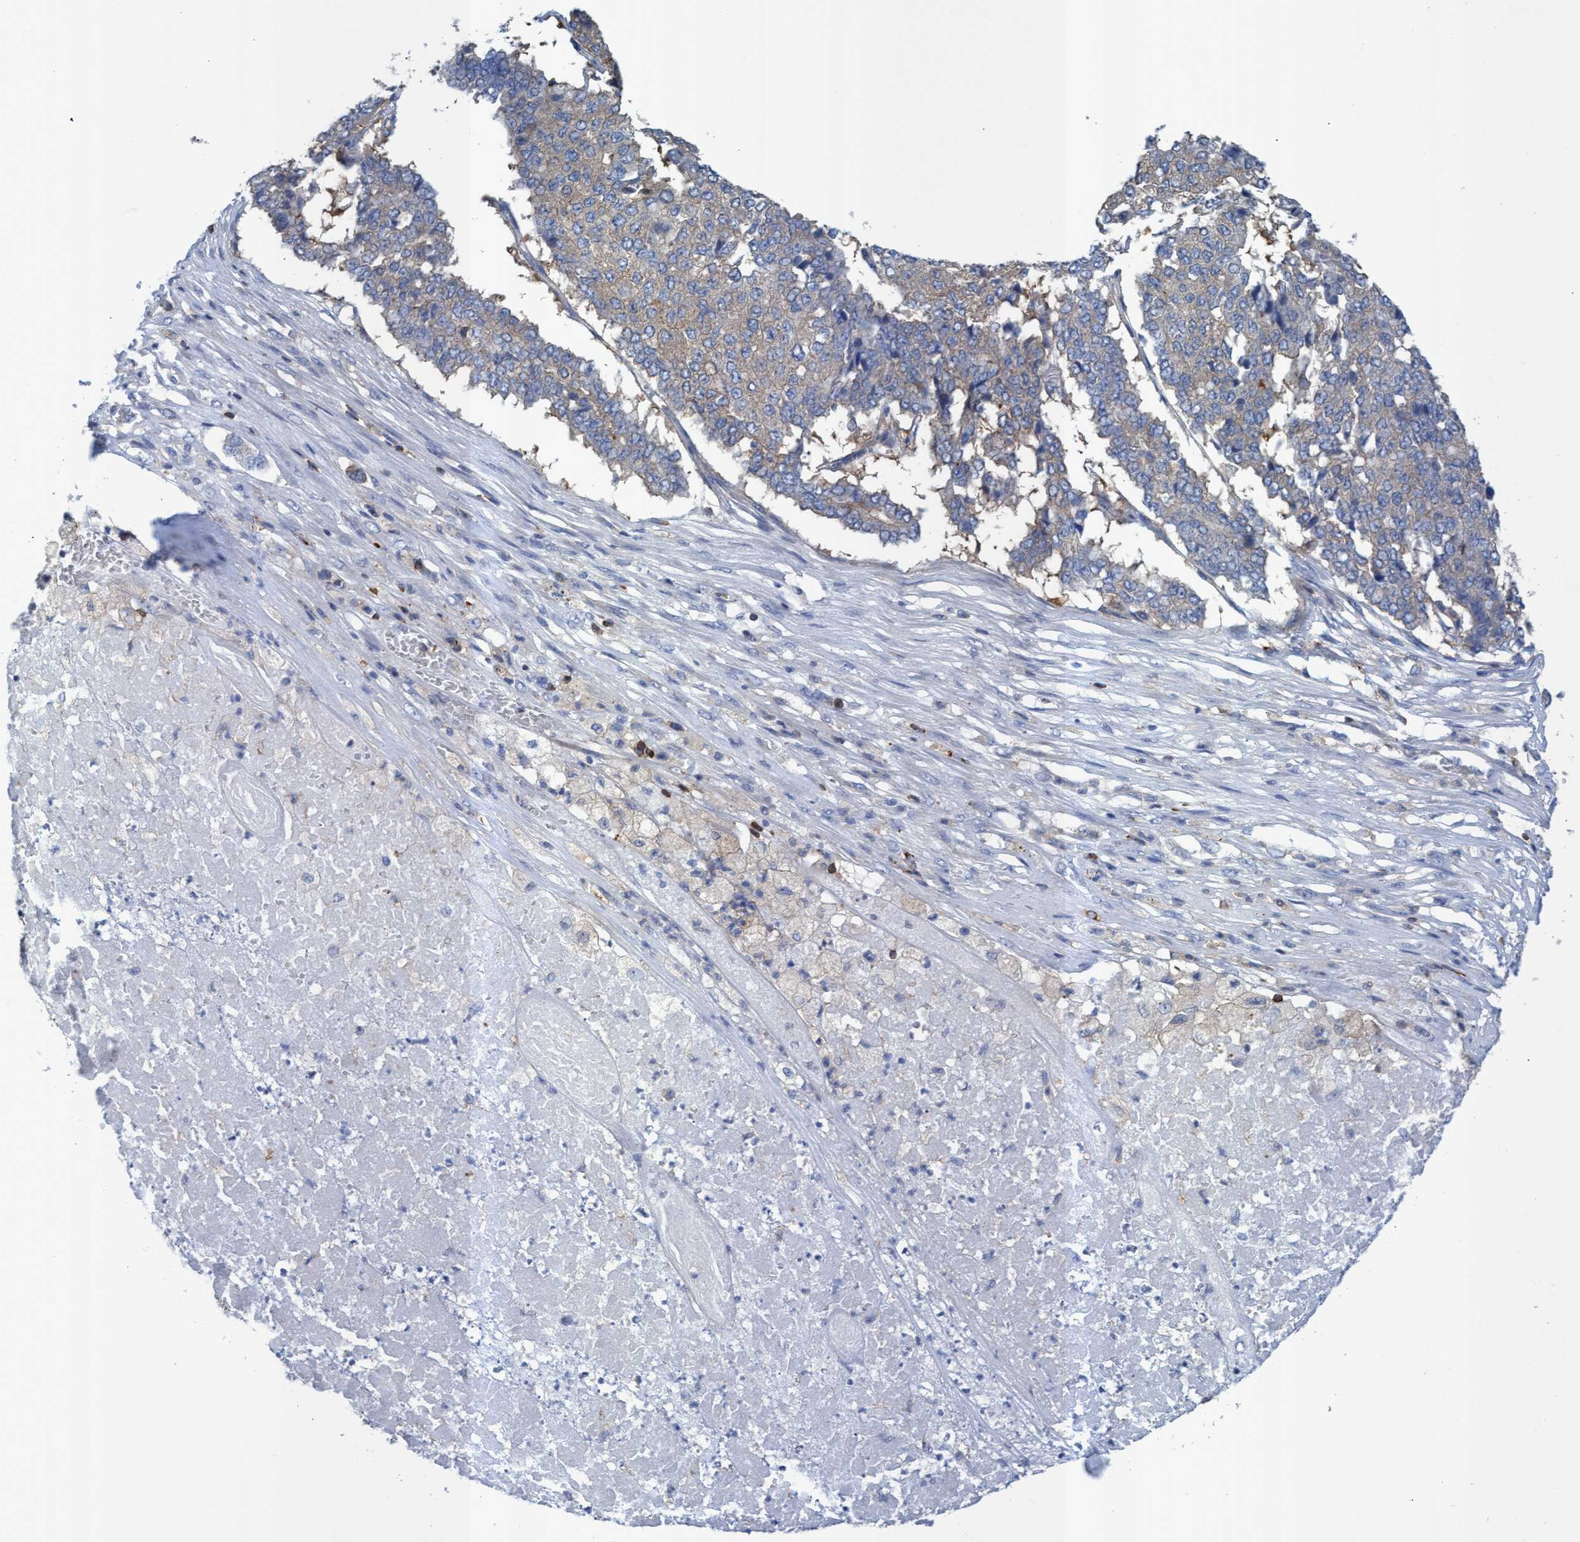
{"staining": {"intensity": "weak", "quantity": "25%-75%", "location": "cytoplasmic/membranous"}, "tissue": "pancreatic cancer", "cell_type": "Tumor cells", "image_type": "cancer", "snomed": [{"axis": "morphology", "description": "Adenocarcinoma, NOS"}, {"axis": "topography", "description": "Pancreas"}], "caption": "Adenocarcinoma (pancreatic) stained for a protein (brown) displays weak cytoplasmic/membranous positive staining in about 25%-75% of tumor cells.", "gene": "EZR", "patient": {"sex": "male", "age": 50}}